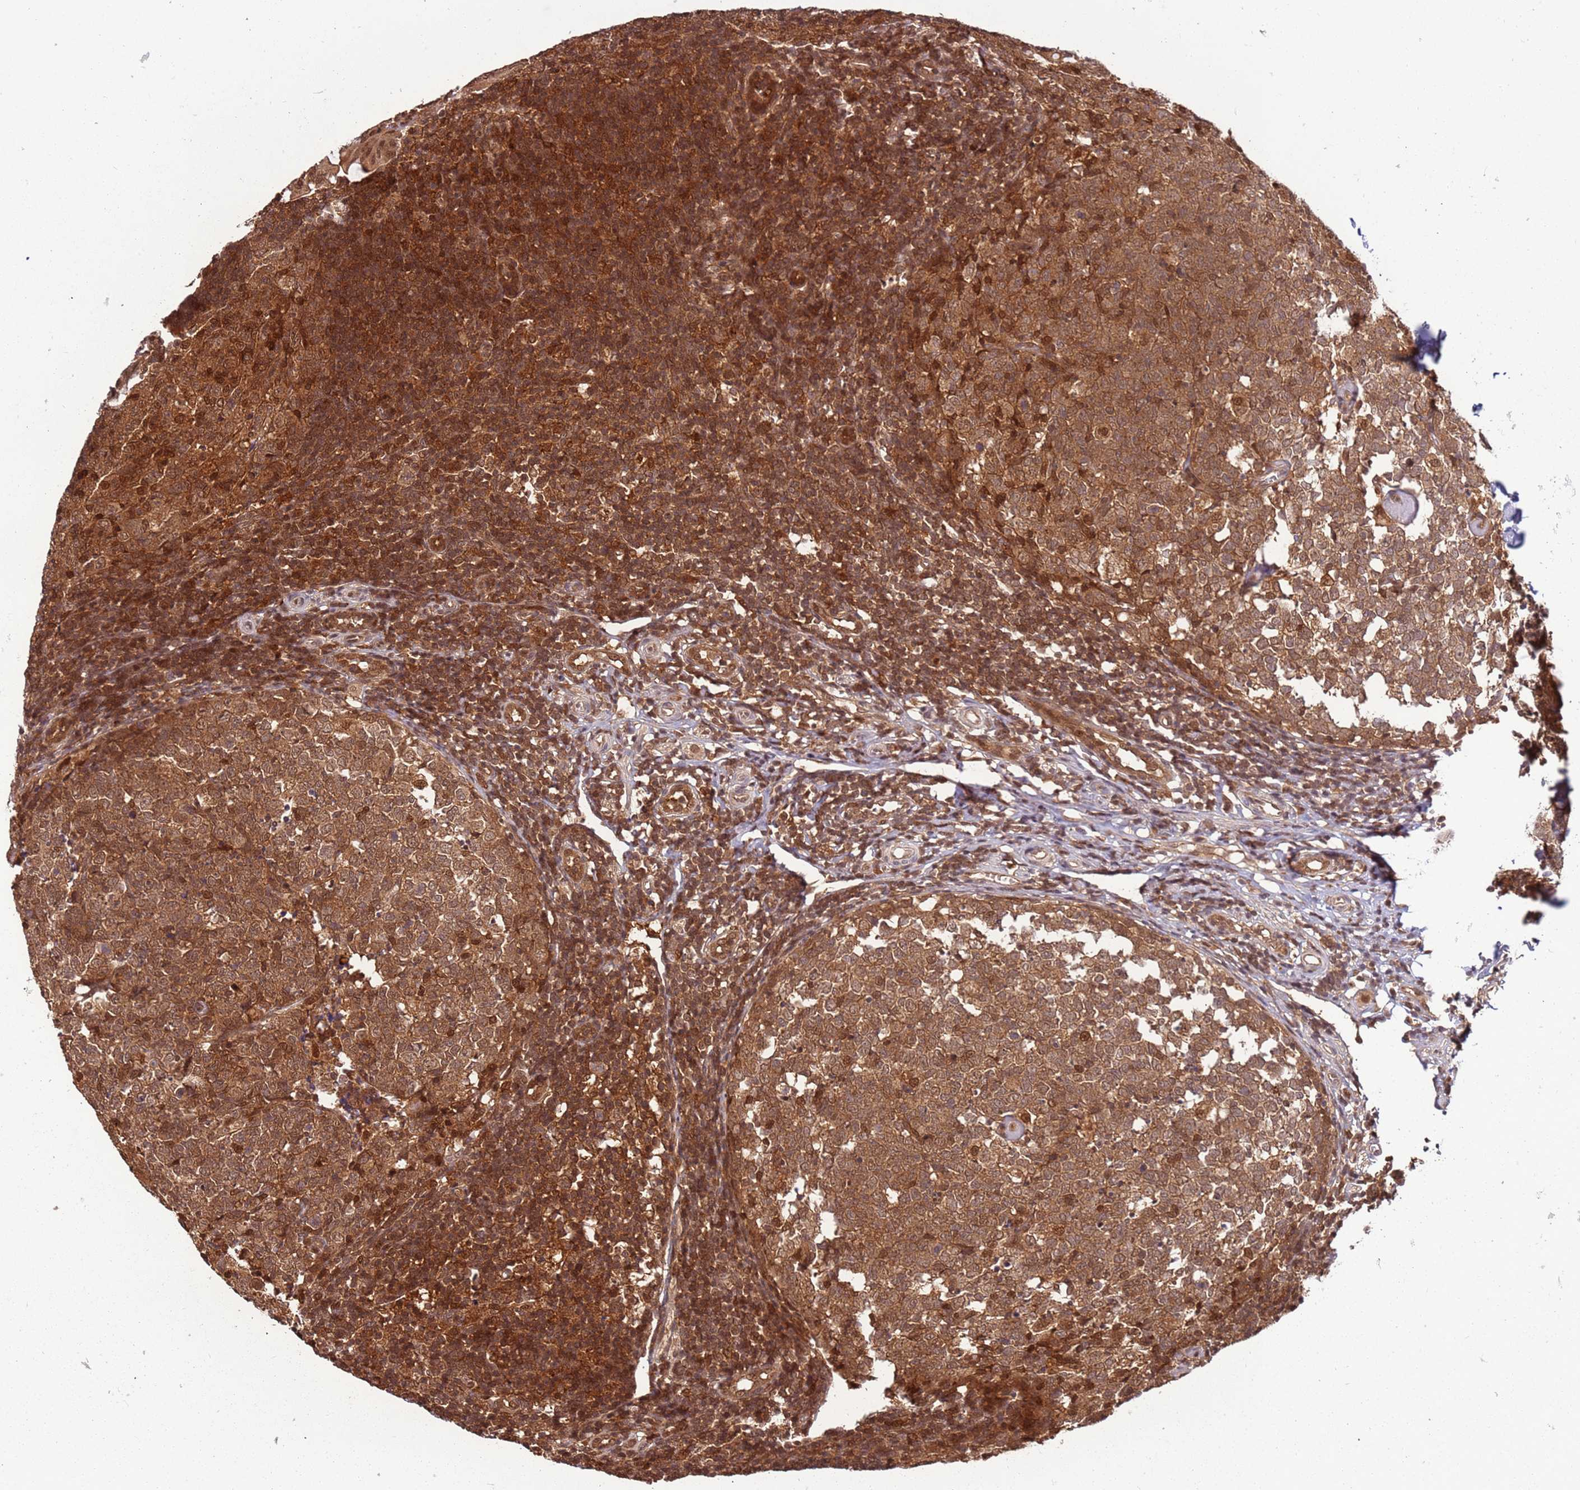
{"staining": {"intensity": "moderate", "quantity": ">75%", "location": "cytoplasmic/membranous,nuclear"}, "tissue": "appendix", "cell_type": "Glandular cells", "image_type": "normal", "snomed": [{"axis": "morphology", "description": "Normal tissue, NOS"}, {"axis": "topography", "description": "Appendix"}], "caption": "Glandular cells exhibit medium levels of moderate cytoplasmic/membranous,nuclear positivity in approximately >75% of cells in normal human appendix.", "gene": "PGLS", "patient": {"sex": "male", "age": 14}}